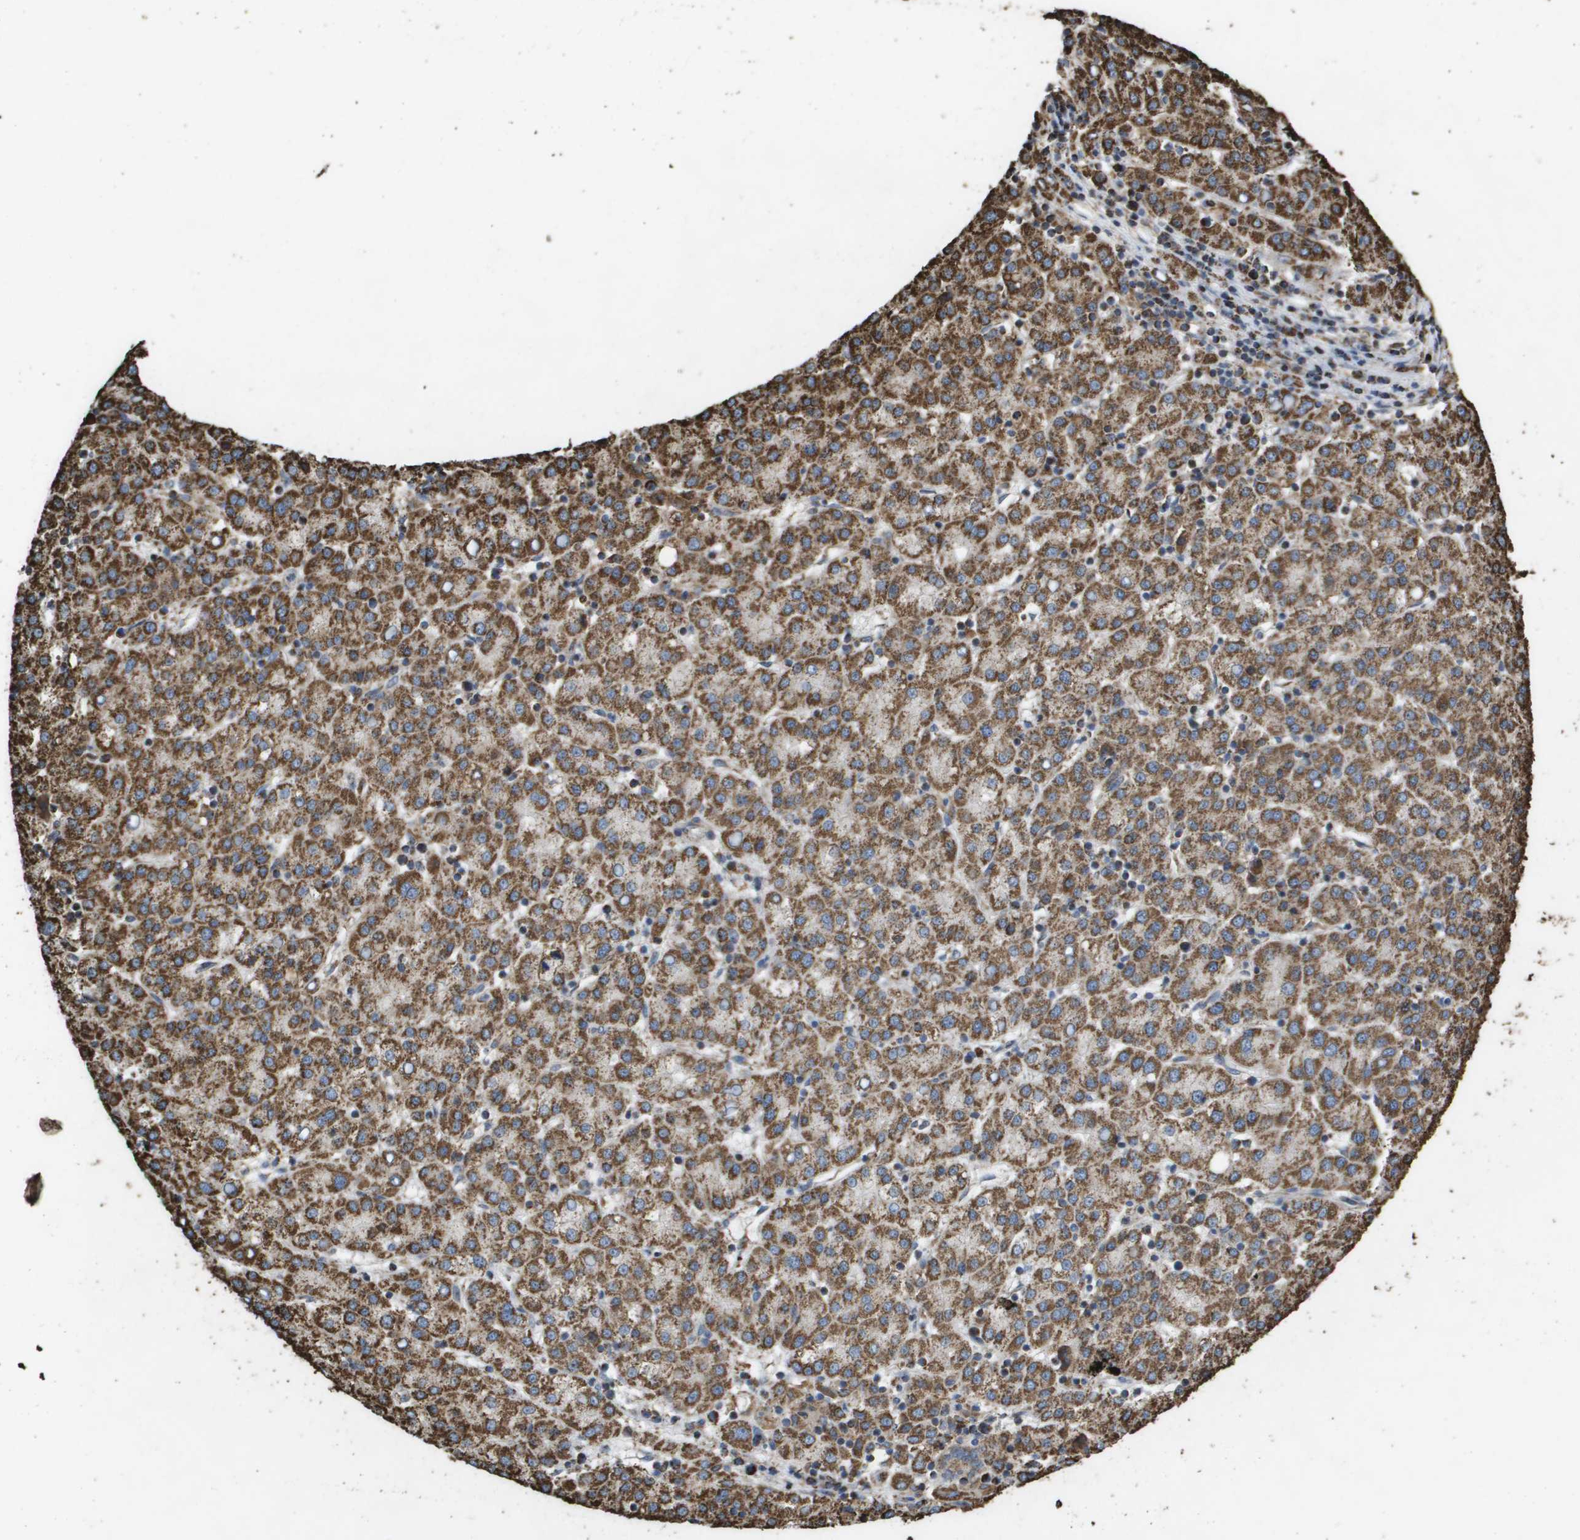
{"staining": {"intensity": "moderate", "quantity": ">75%", "location": "cytoplasmic/membranous"}, "tissue": "liver cancer", "cell_type": "Tumor cells", "image_type": "cancer", "snomed": [{"axis": "morphology", "description": "Carcinoma, Hepatocellular, NOS"}, {"axis": "topography", "description": "Liver"}], "caption": "An immunohistochemistry (IHC) photomicrograph of tumor tissue is shown. Protein staining in brown labels moderate cytoplasmic/membranous positivity in liver cancer (hepatocellular carcinoma) within tumor cells.", "gene": "HSPE1", "patient": {"sex": "female", "age": 58}}